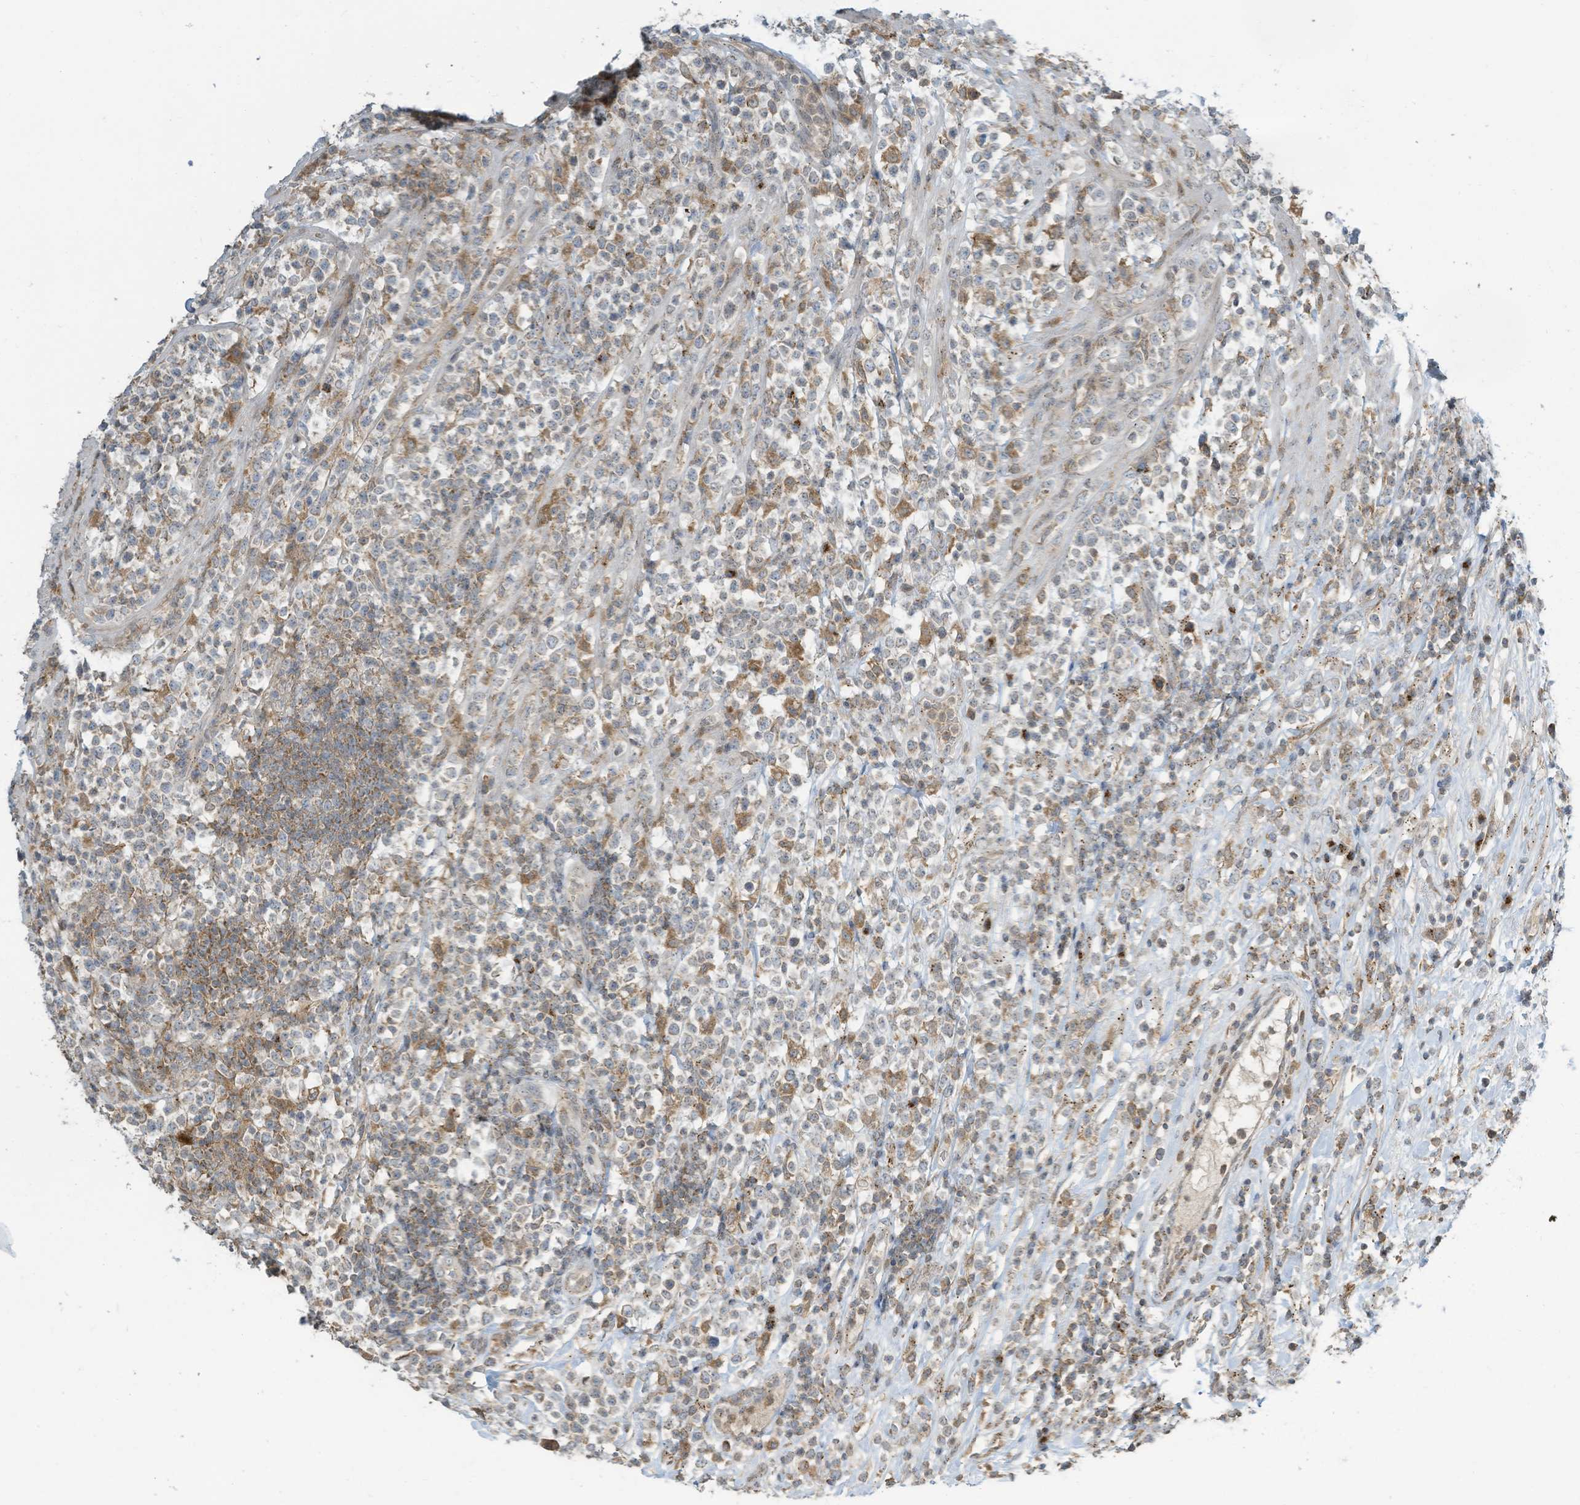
{"staining": {"intensity": "moderate", "quantity": "<25%", "location": "cytoplasmic/membranous"}, "tissue": "lymphoma", "cell_type": "Tumor cells", "image_type": "cancer", "snomed": [{"axis": "morphology", "description": "Malignant lymphoma, non-Hodgkin's type, High grade"}, {"axis": "topography", "description": "Colon"}], "caption": "Protein positivity by immunohistochemistry (IHC) displays moderate cytoplasmic/membranous staining in about <25% of tumor cells in lymphoma. Using DAB (3,3'-diaminobenzidine) (brown) and hematoxylin (blue) stains, captured at high magnification using brightfield microscopy.", "gene": "PARVG", "patient": {"sex": "female", "age": 53}}